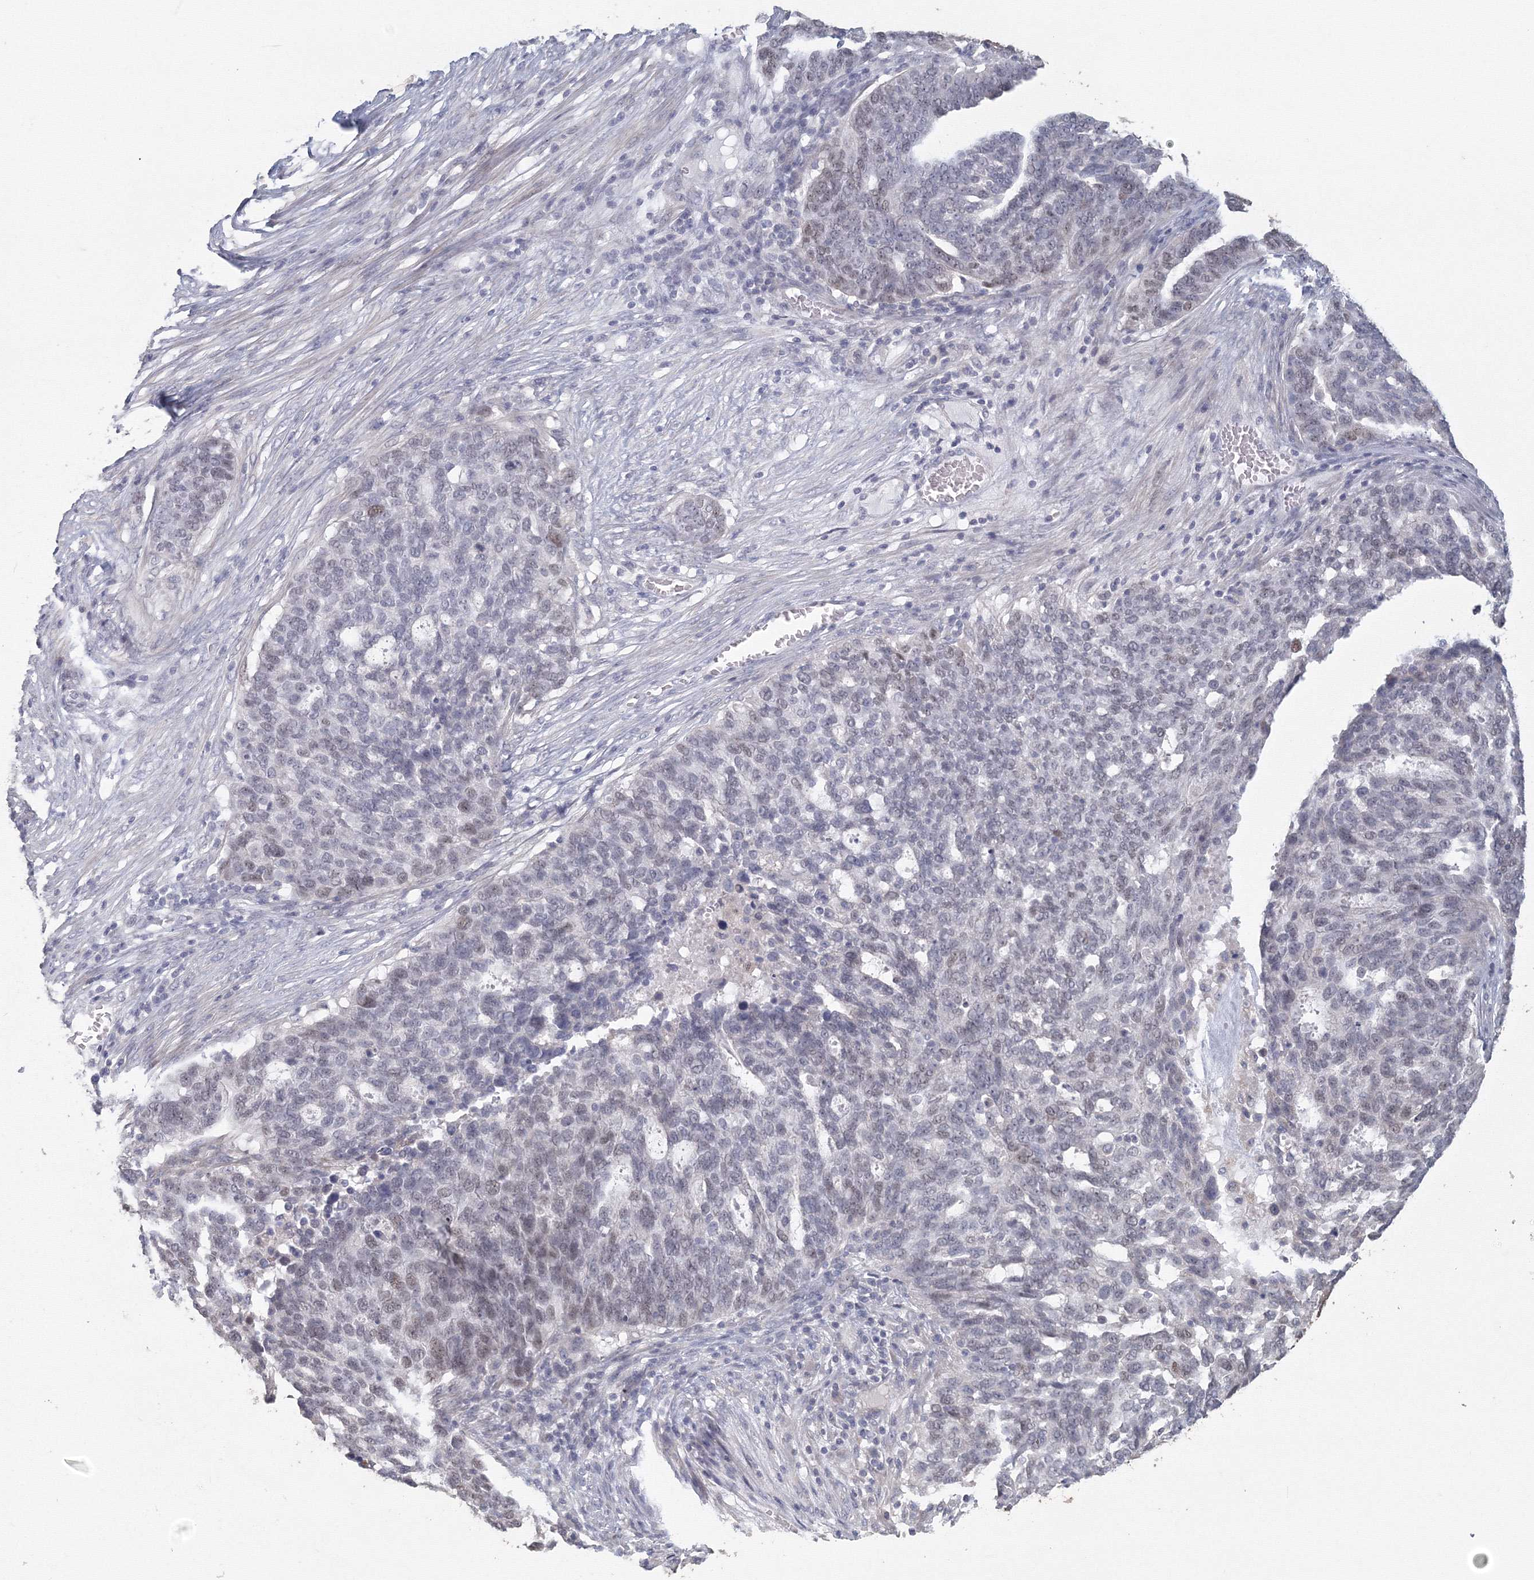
{"staining": {"intensity": "weak", "quantity": "<25%", "location": "nuclear"}, "tissue": "ovarian cancer", "cell_type": "Tumor cells", "image_type": "cancer", "snomed": [{"axis": "morphology", "description": "Cystadenocarcinoma, serous, NOS"}, {"axis": "topography", "description": "Ovary"}], "caption": "This is an immunohistochemistry photomicrograph of ovarian cancer. There is no positivity in tumor cells.", "gene": "TACC2", "patient": {"sex": "female", "age": 59}}